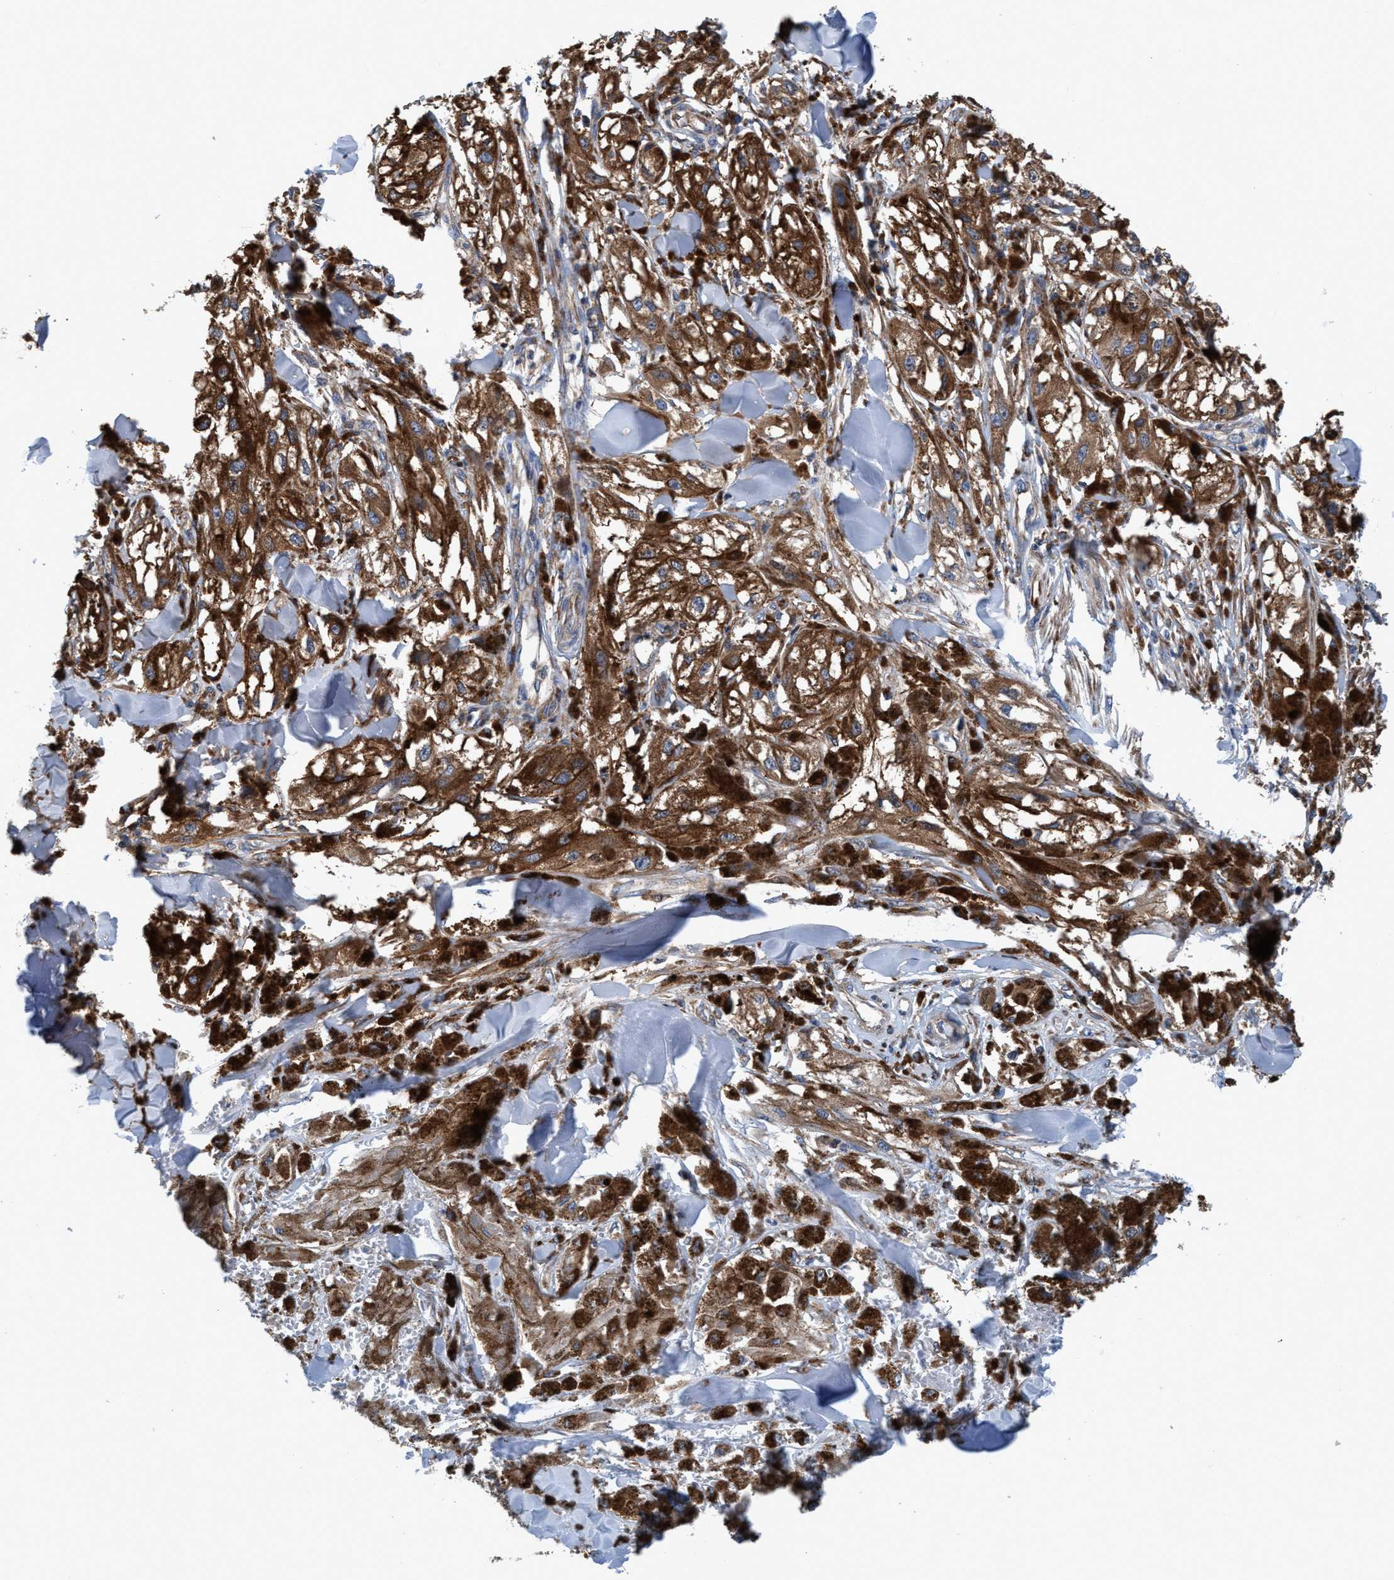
{"staining": {"intensity": "moderate", "quantity": ">75%", "location": "cytoplasmic/membranous"}, "tissue": "melanoma", "cell_type": "Tumor cells", "image_type": "cancer", "snomed": [{"axis": "morphology", "description": "Malignant melanoma, NOS"}, {"axis": "topography", "description": "Skin"}], "caption": "Immunohistochemical staining of human malignant melanoma exhibits medium levels of moderate cytoplasmic/membranous positivity in approximately >75% of tumor cells. The staining is performed using DAB (3,3'-diaminobenzidine) brown chromogen to label protein expression. The nuclei are counter-stained blue using hematoxylin.", "gene": "NMT1", "patient": {"sex": "male", "age": 88}}